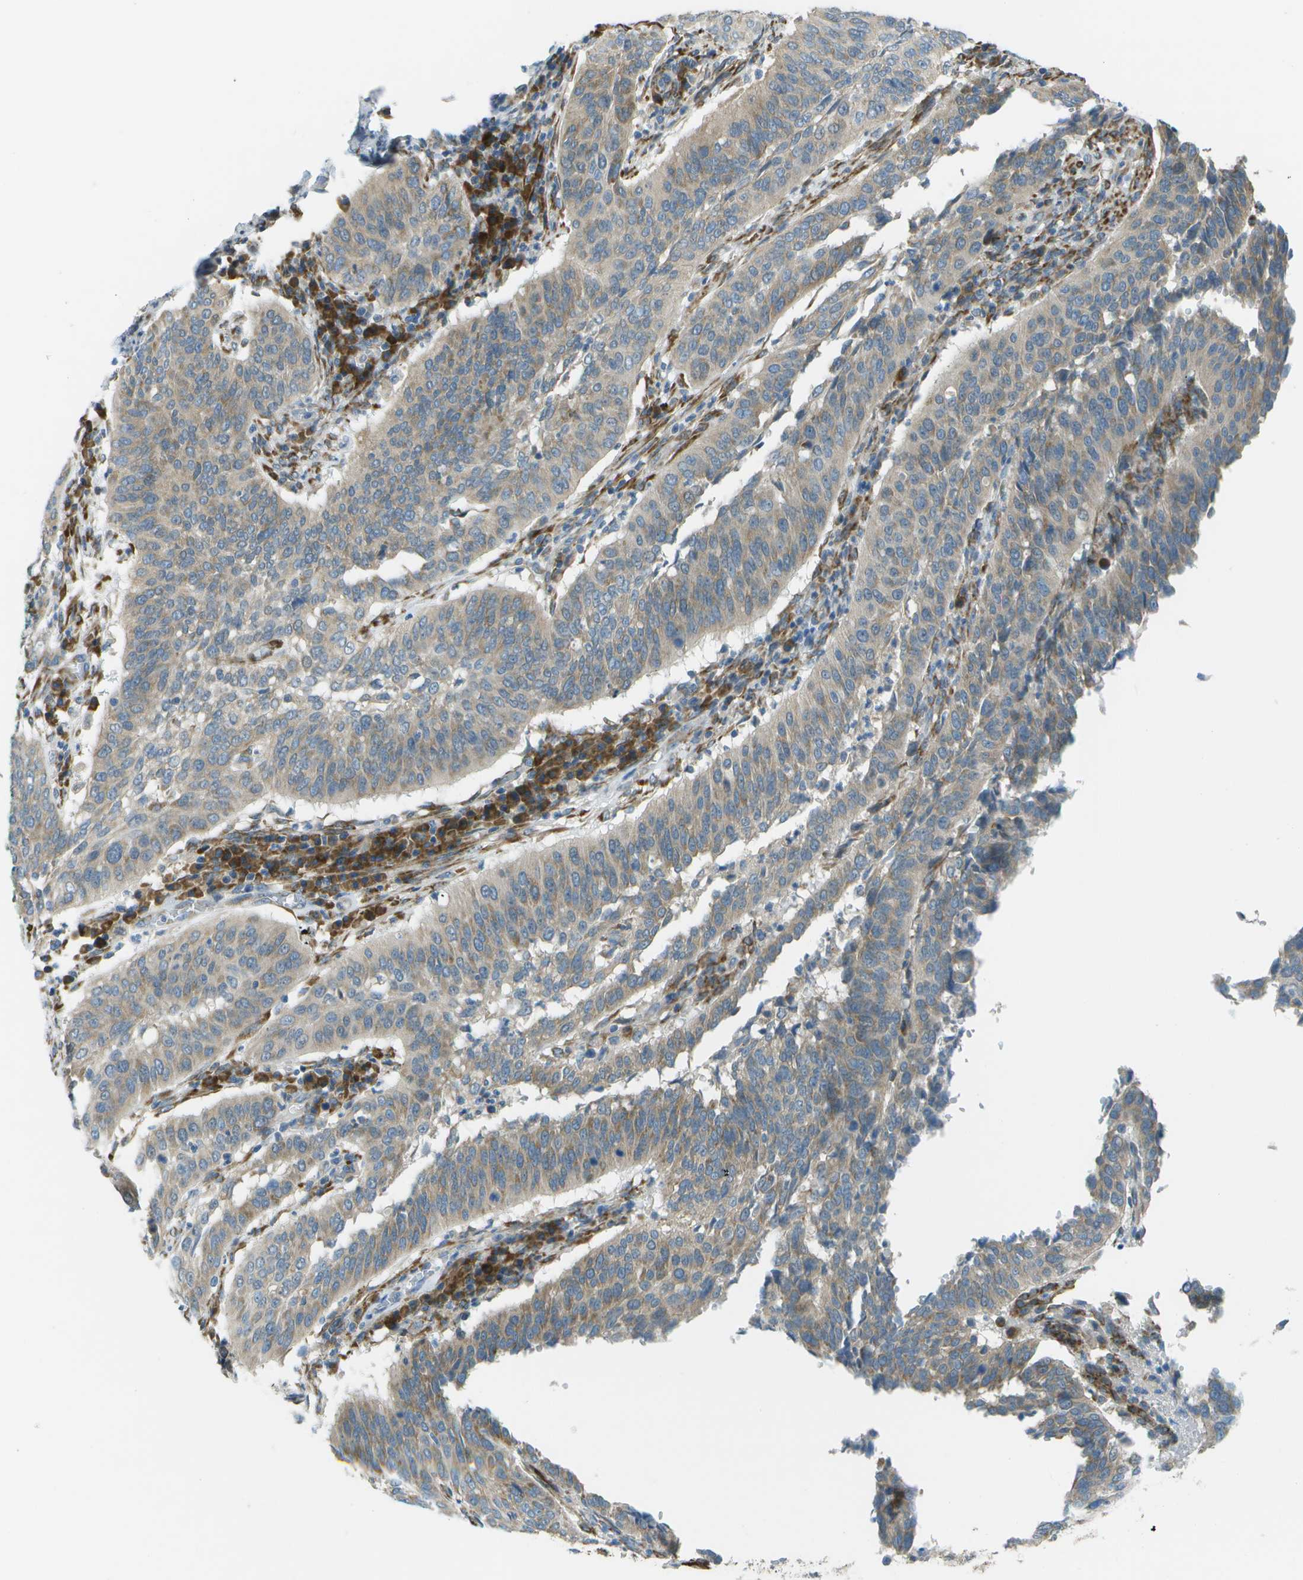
{"staining": {"intensity": "weak", "quantity": ">75%", "location": "cytoplasmic/membranous"}, "tissue": "cervical cancer", "cell_type": "Tumor cells", "image_type": "cancer", "snomed": [{"axis": "morphology", "description": "Normal tissue, NOS"}, {"axis": "morphology", "description": "Squamous cell carcinoma, NOS"}, {"axis": "topography", "description": "Cervix"}], "caption": "Weak cytoplasmic/membranous expression for a protein is present in about >75% of tumor cells of squamous cell carcinoma (cervical) using IHC.", "gene": "KCTD3", "patient": {"sex": "female", "age": 39}}